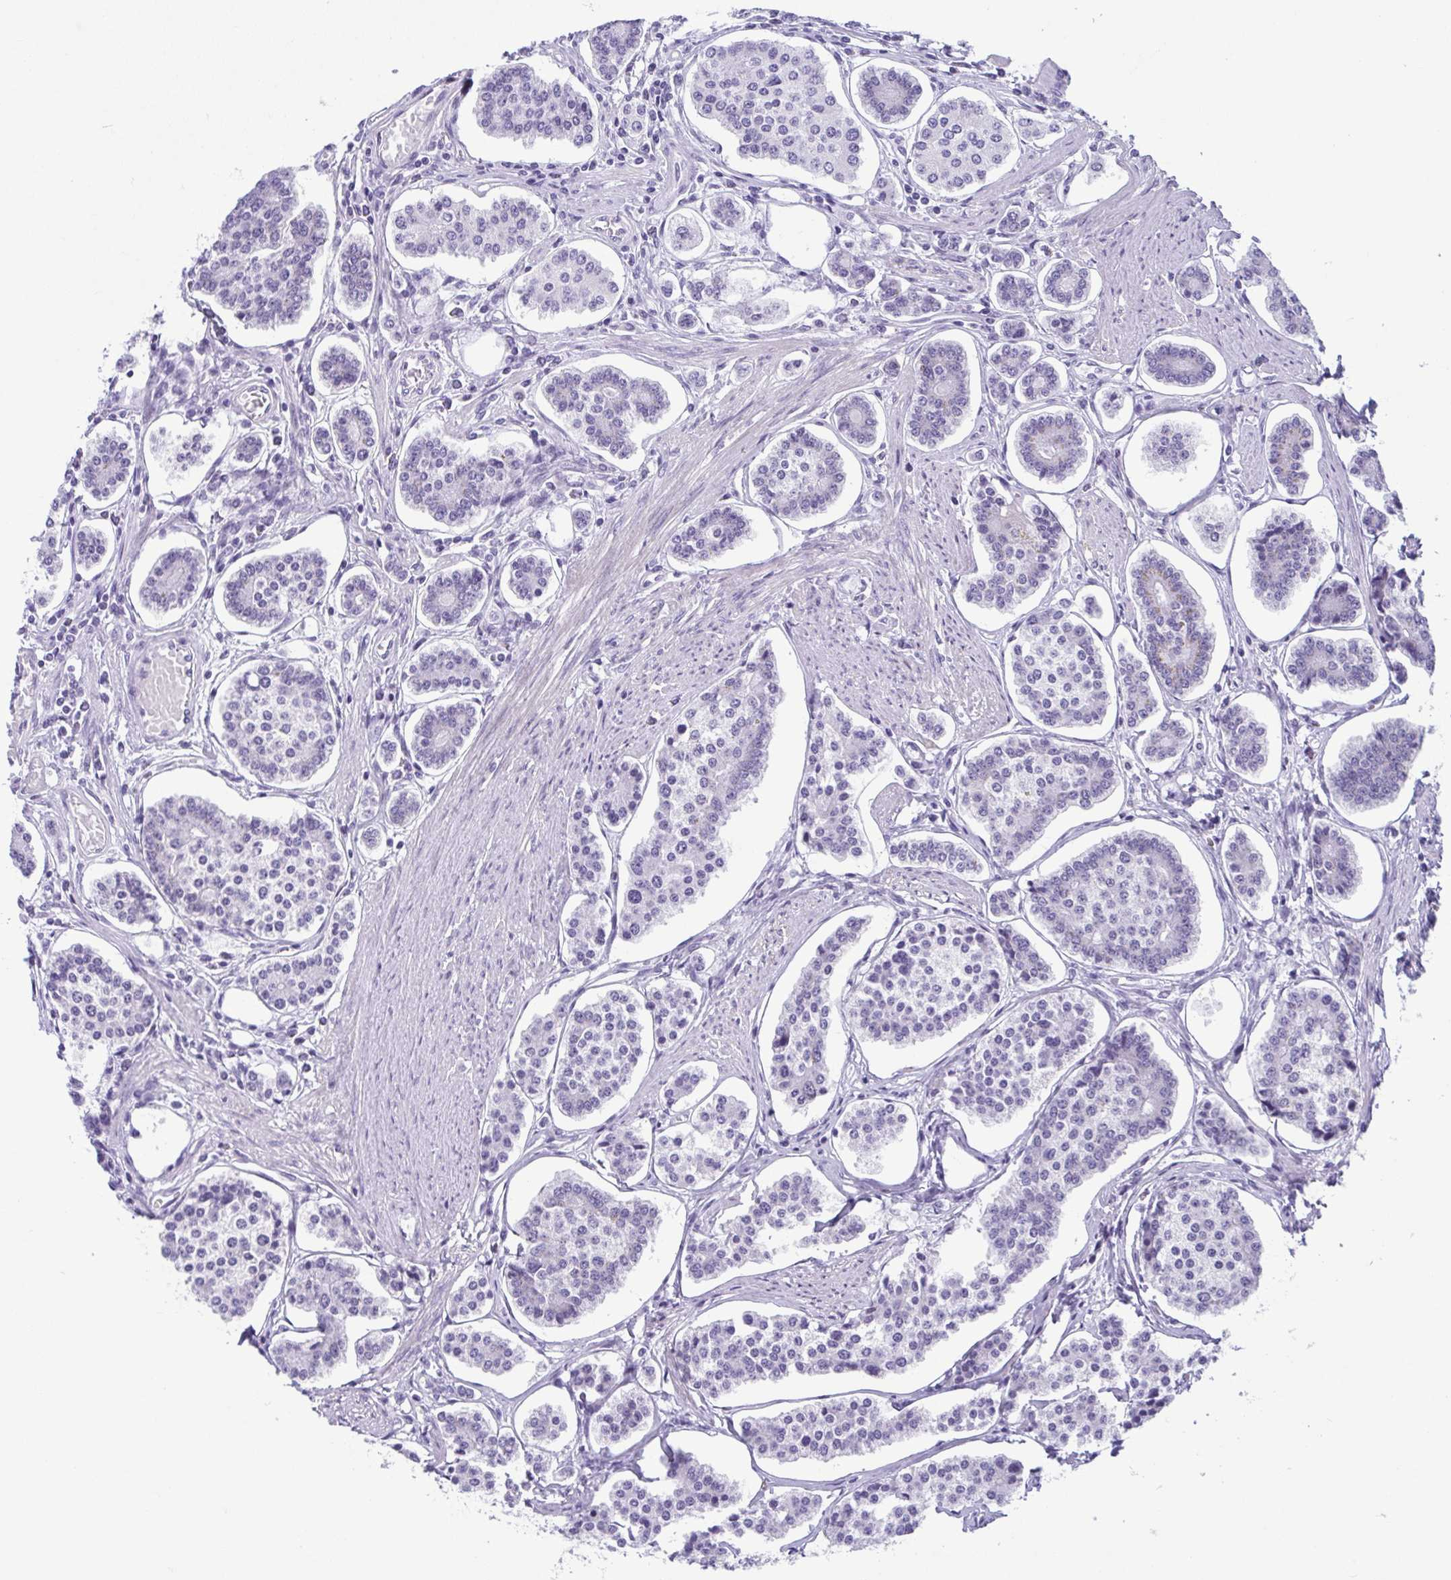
{"staining": {"intensity": "negative", "quantity": "none", "location": "none"}, "tissue": "carcinoid", "cell_type": "Tumor cells", "image_type": "cancer", "snomed": [{"axis": "morphology", "description": "Carcinoid, malignant, NOS"}, {"axis": "topography", "description": "Small intestine"}], "caption": "Human carcinoid stained for a protein using immunohistochemistry shows no positivity in tumor cells.", "gene": "TCEAL3", "patient": {"sex": "female", "age": 65}}